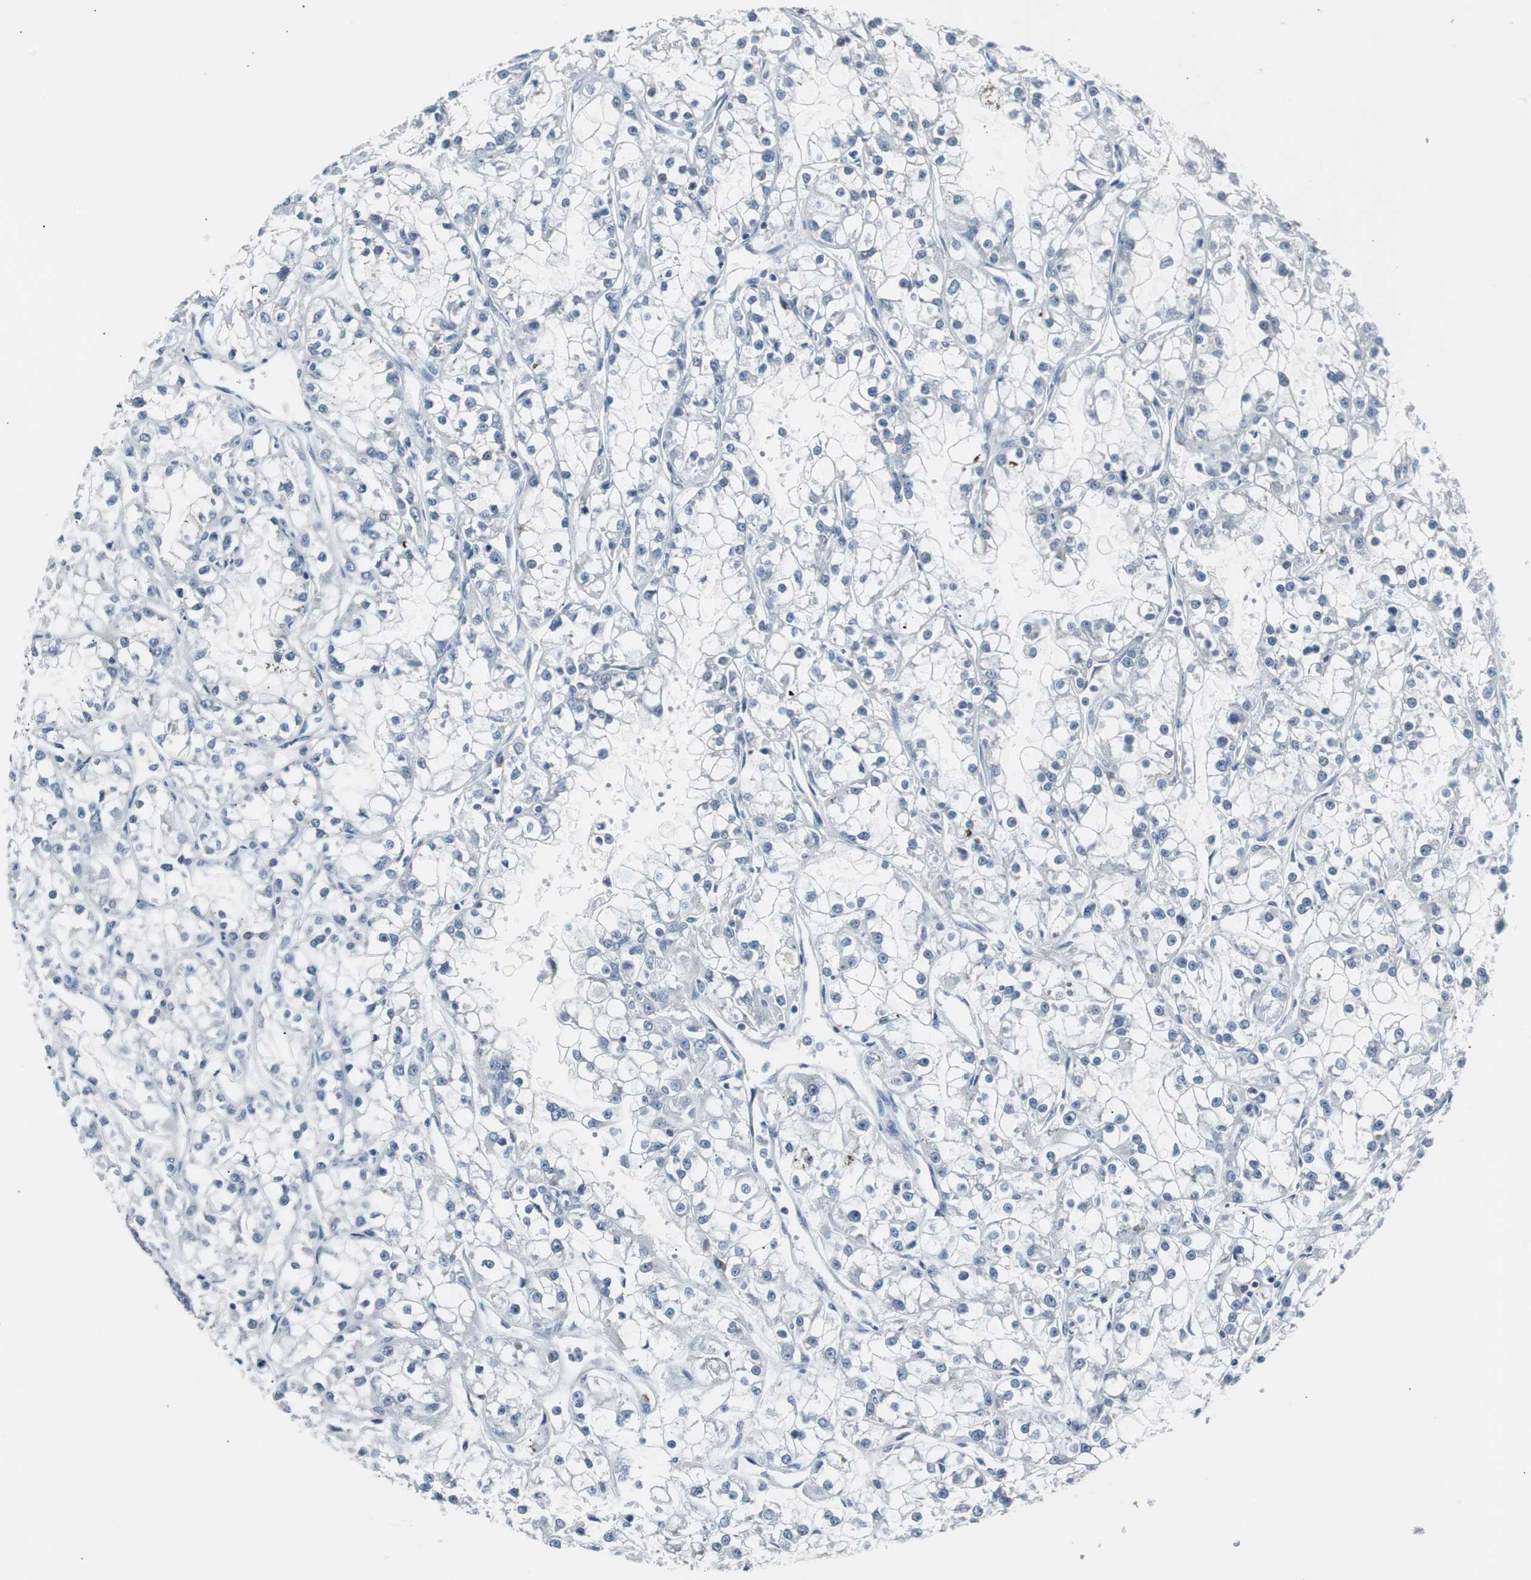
{"staining": {"intensity": "negative", "quantity": "none", "location": "none"}, "tissue": "renal cancer", "cell_type": "Tumor cells", "image_type": "cancer", "snomed": [{"axis": "morphology", "description": "Adenocarcinoma, NOS"}, {"axis": "topography", "description": "Kidney"}], "caption": "This is a image of immunohistochemistry (IHC) staining of renal adenocarcinoma, which shows no expression in tumor cells.", "gene": "SOX30", "patient": {"sex": "female", "age": 52}}